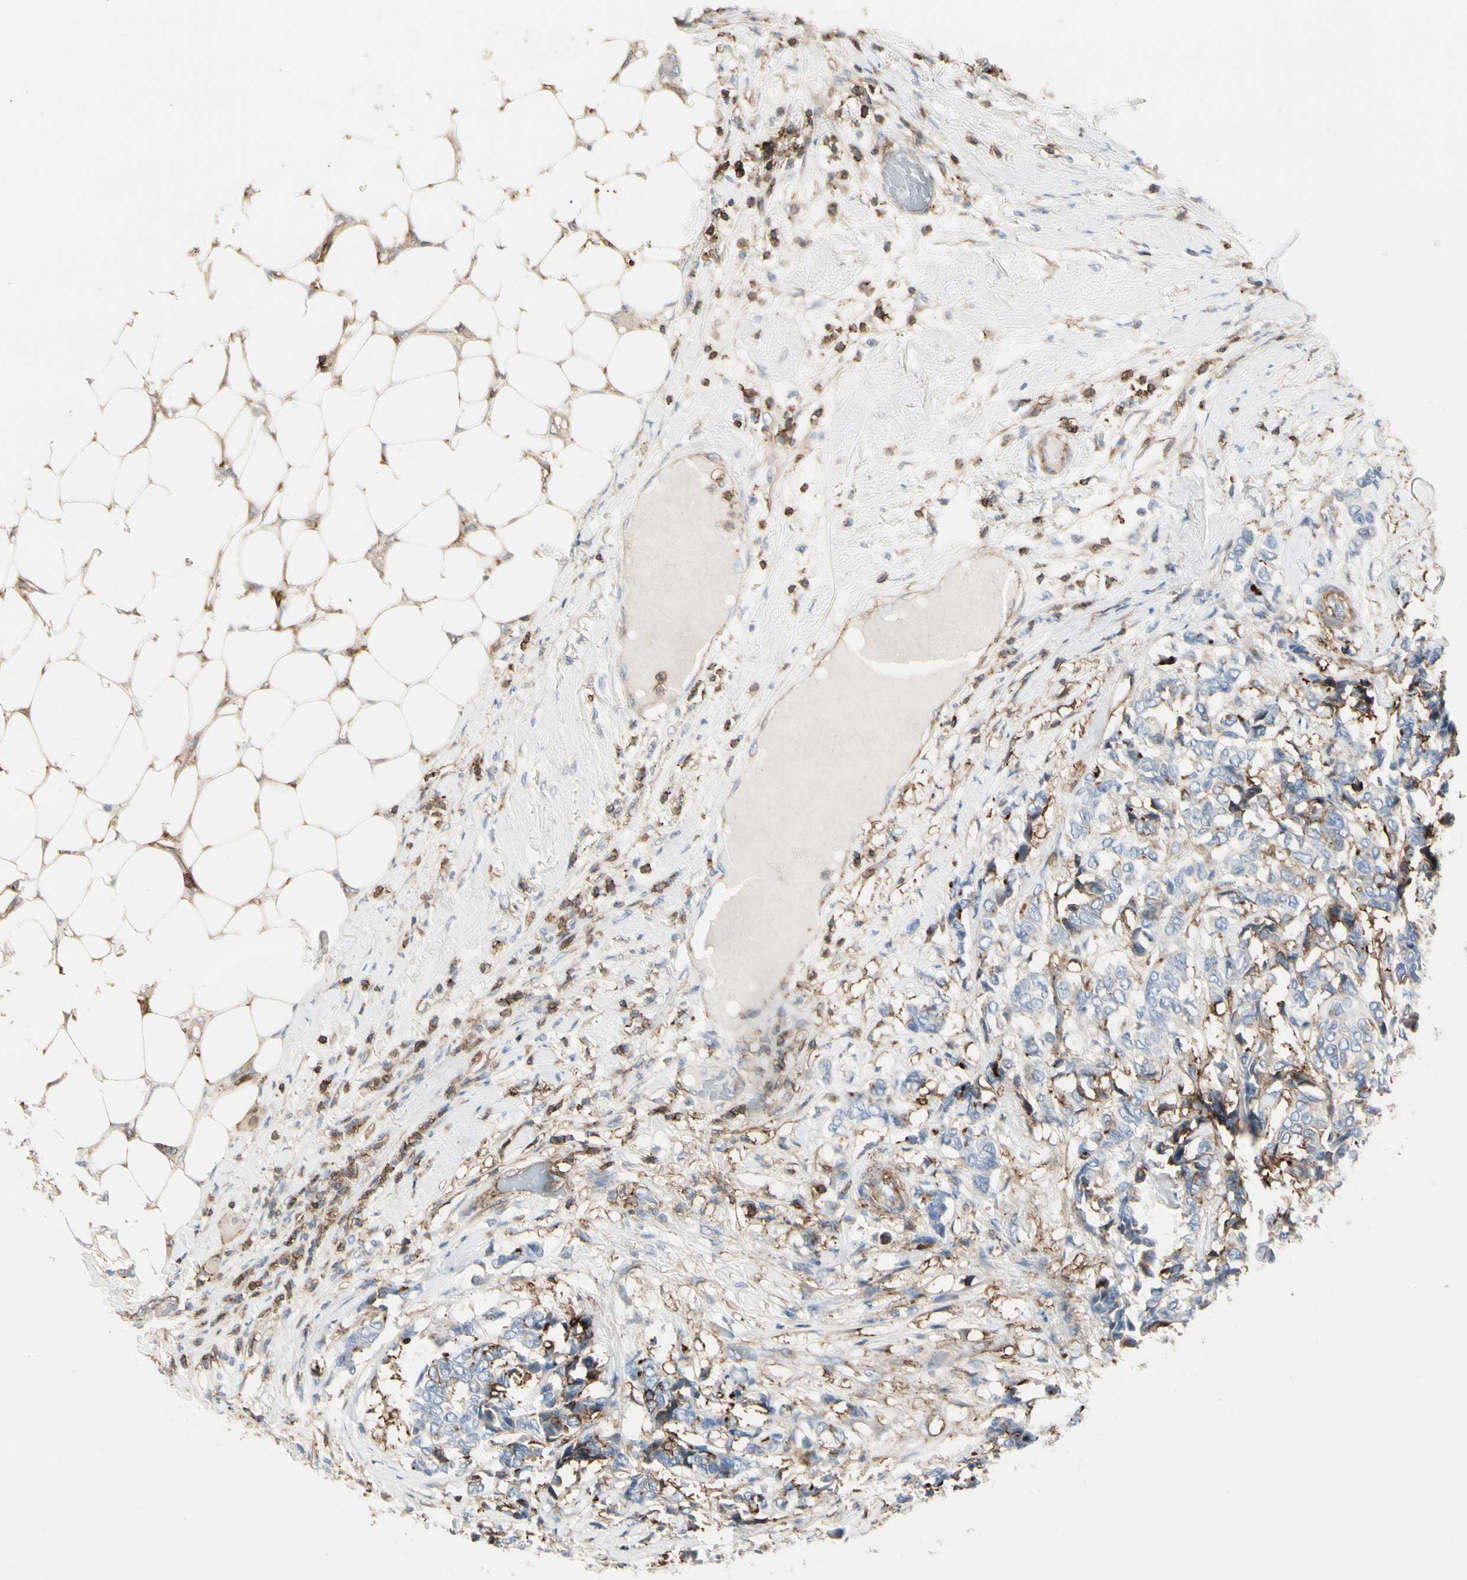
{"staining": {"intensity": "weak", "quantity": "25%-75%", "location": "cytoplasmic/membranous"}, "tissue": "breast cancer", "cell_type": "Tumor cells", "image_type": "cancer", "snomed": [{"axis": "morphology", "description": "Duct carcinoma"}, {"axis": "topography", "description": "Breast"}], "caption": "Infiltrating ductal carcinoma (breast) tissue demonstrates weak cytoplasmic/membranous staining in approximately 25%-75% of tumor cells", "gene": "CLEC2B", "patient": {"sex": "female", "age": 87}}